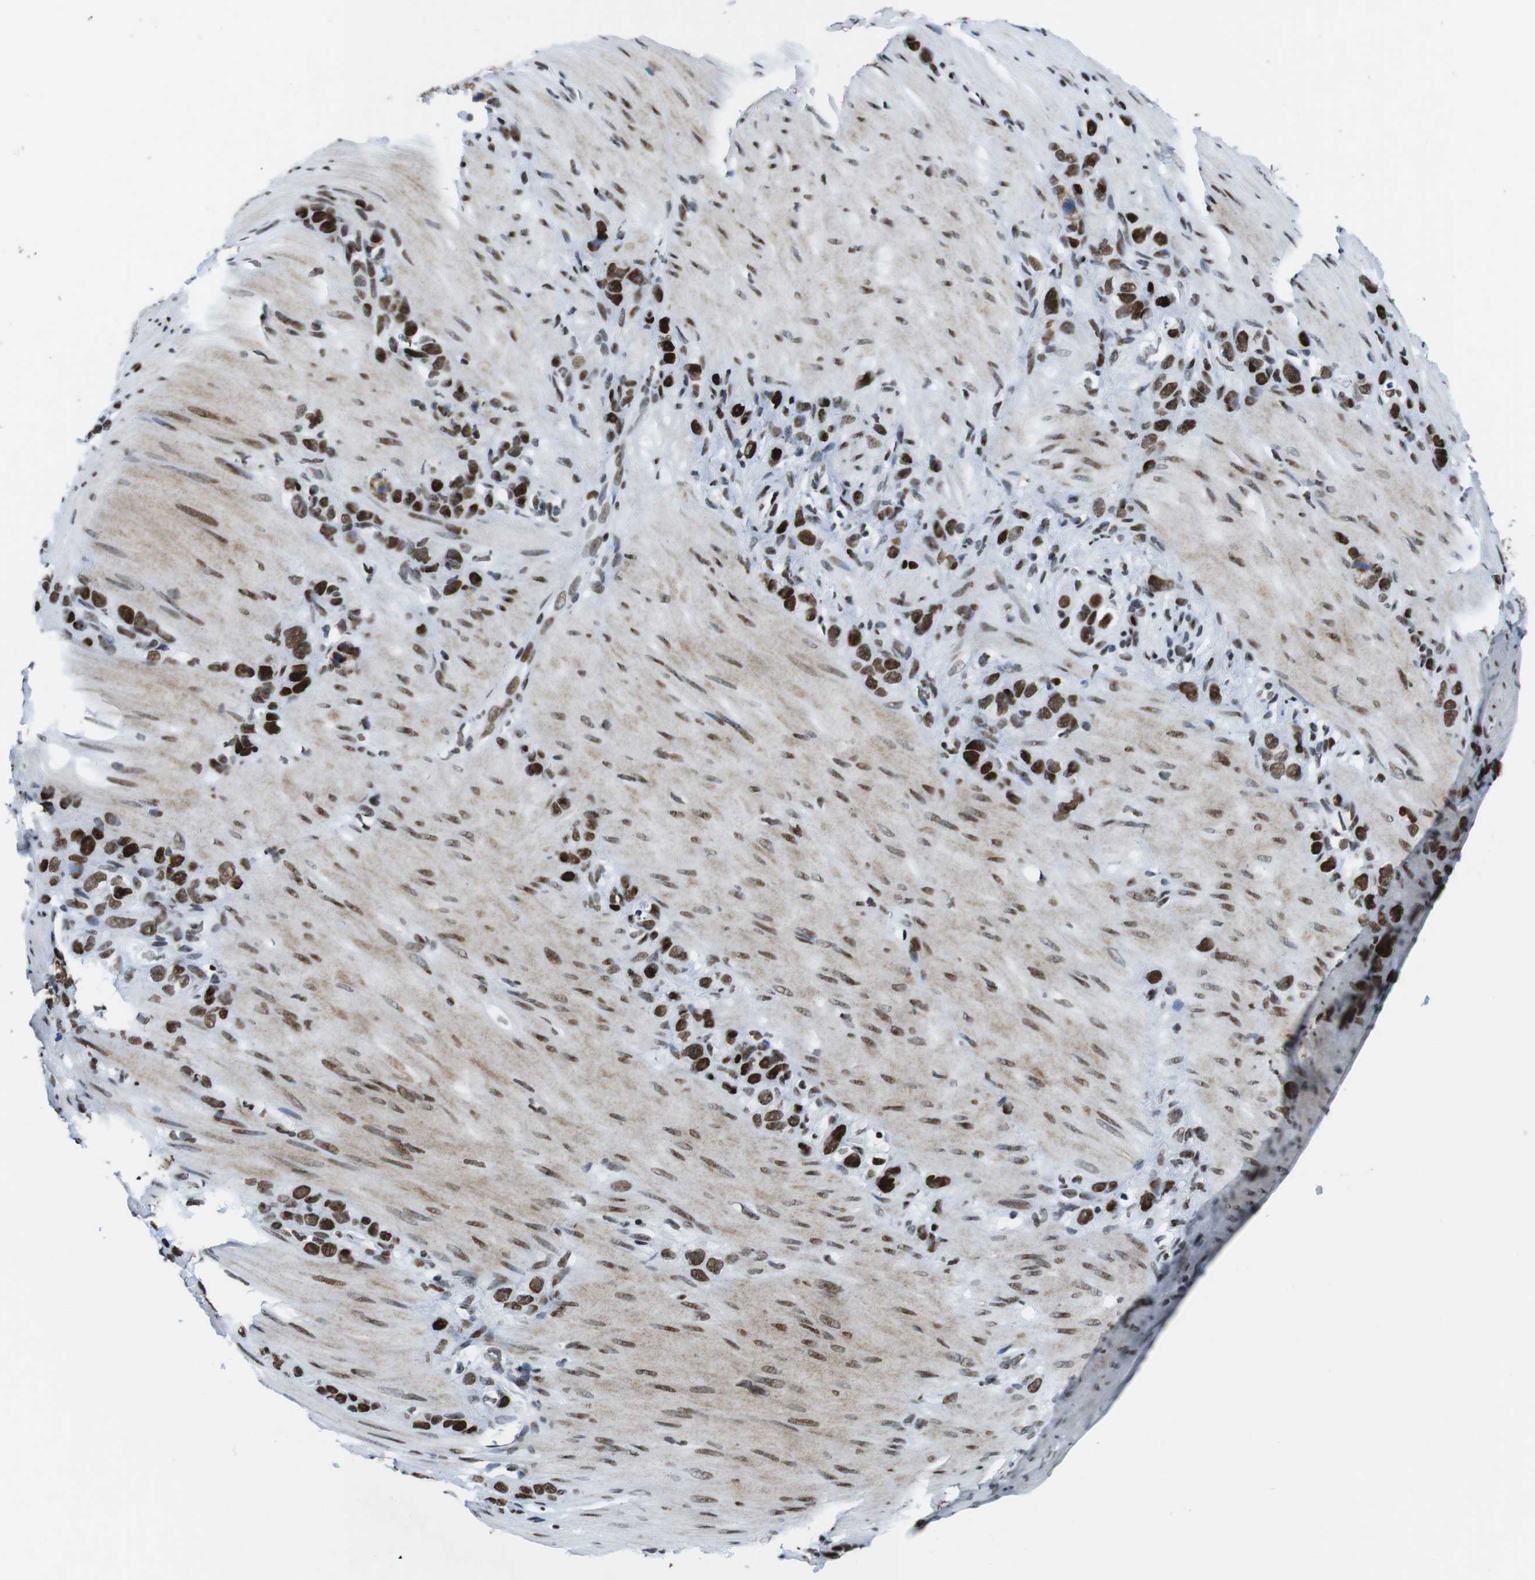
{"staining": {"intensity": "strong", "quantity": ">75%", "location": "nuclear"}, "tissue": "stomach cancer", "cell_type": "Tumor cells", "image_type": "cancer", "snomed": [{"axis": "morphology", "description": "Normal tissue, NOS"}, {"axis": "morphology", "description": "Adenocarcinoma, NOS"}, {"axis": "morphology", "description": "Adenocarcinoma, High grade"}, {"axis": "topography", "description": "Stomach, upper"}, {"axis": "topography", "description": "Stomach"}], "caption": "IHC of human adenocarcinoma (stomach) displays high levels of strong nuclear positivity in approximately >75% of tumor cells.", "gene": "CITED2", "patient": {"sex": "female", "age": 65}}